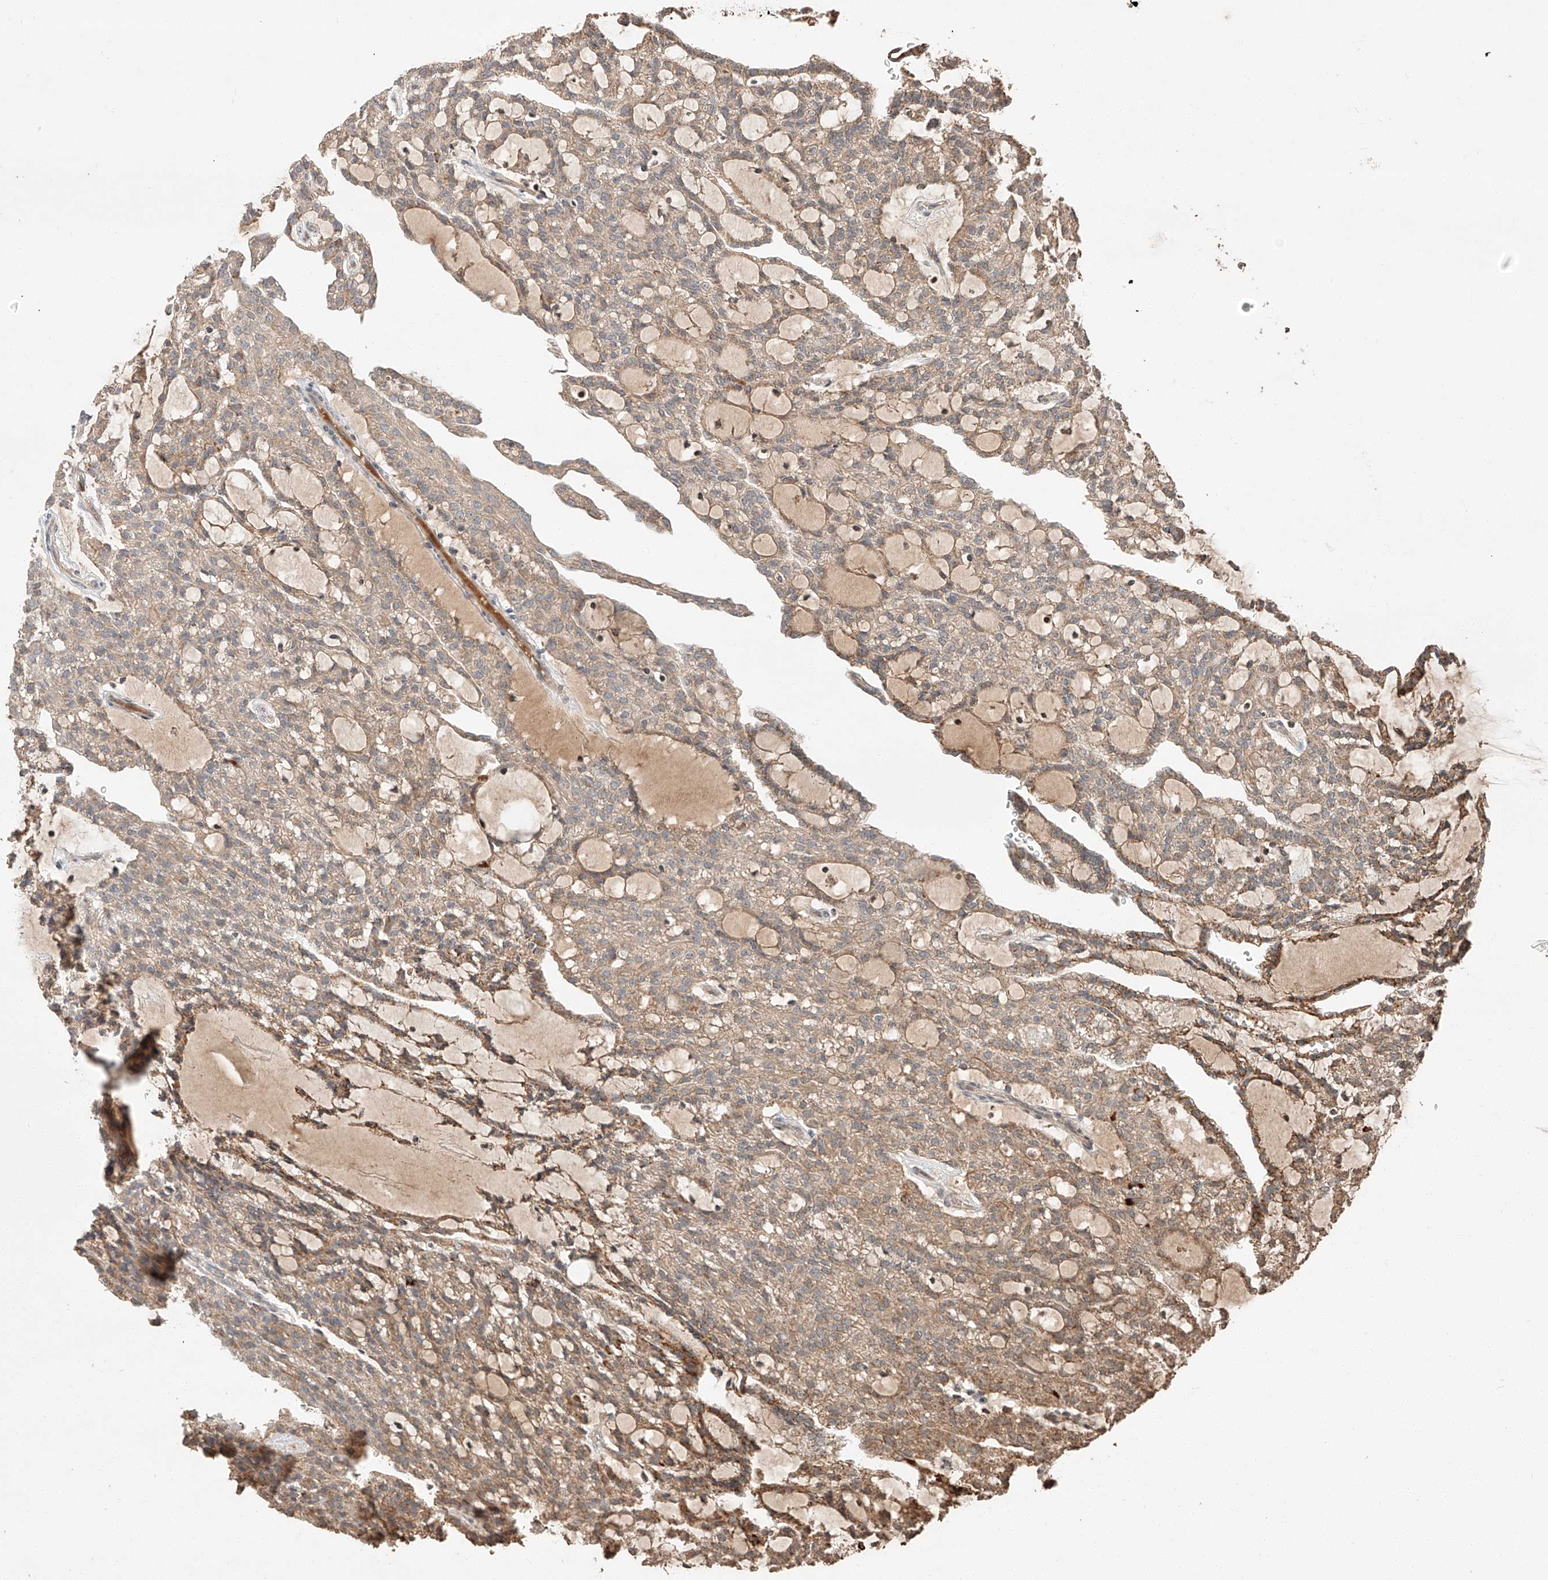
{"staining": {"intensity": "moderate", "quantity": "25%-75%", "location": "cytoplasmic/membranous"}, "tissue": "renal cancer", "cell_type": "Tumor cells", "image_type": "cancer", "snomed": [{"axis": "morphology", "description": "Adenocarcinoma, NOS"}, {"axis": "topography", "description": "Kidney"}], "caption": "Tumor cells demonstrate medium levels of moderate cytoplasmic/membranous positivity in about 25%-75% of cells in human renal adenocarcinoma. (IHC, brightfield microscopy, high magnification).", "gene": "ARHGAP33", "patient": {"sex": "male", "age": 63}}